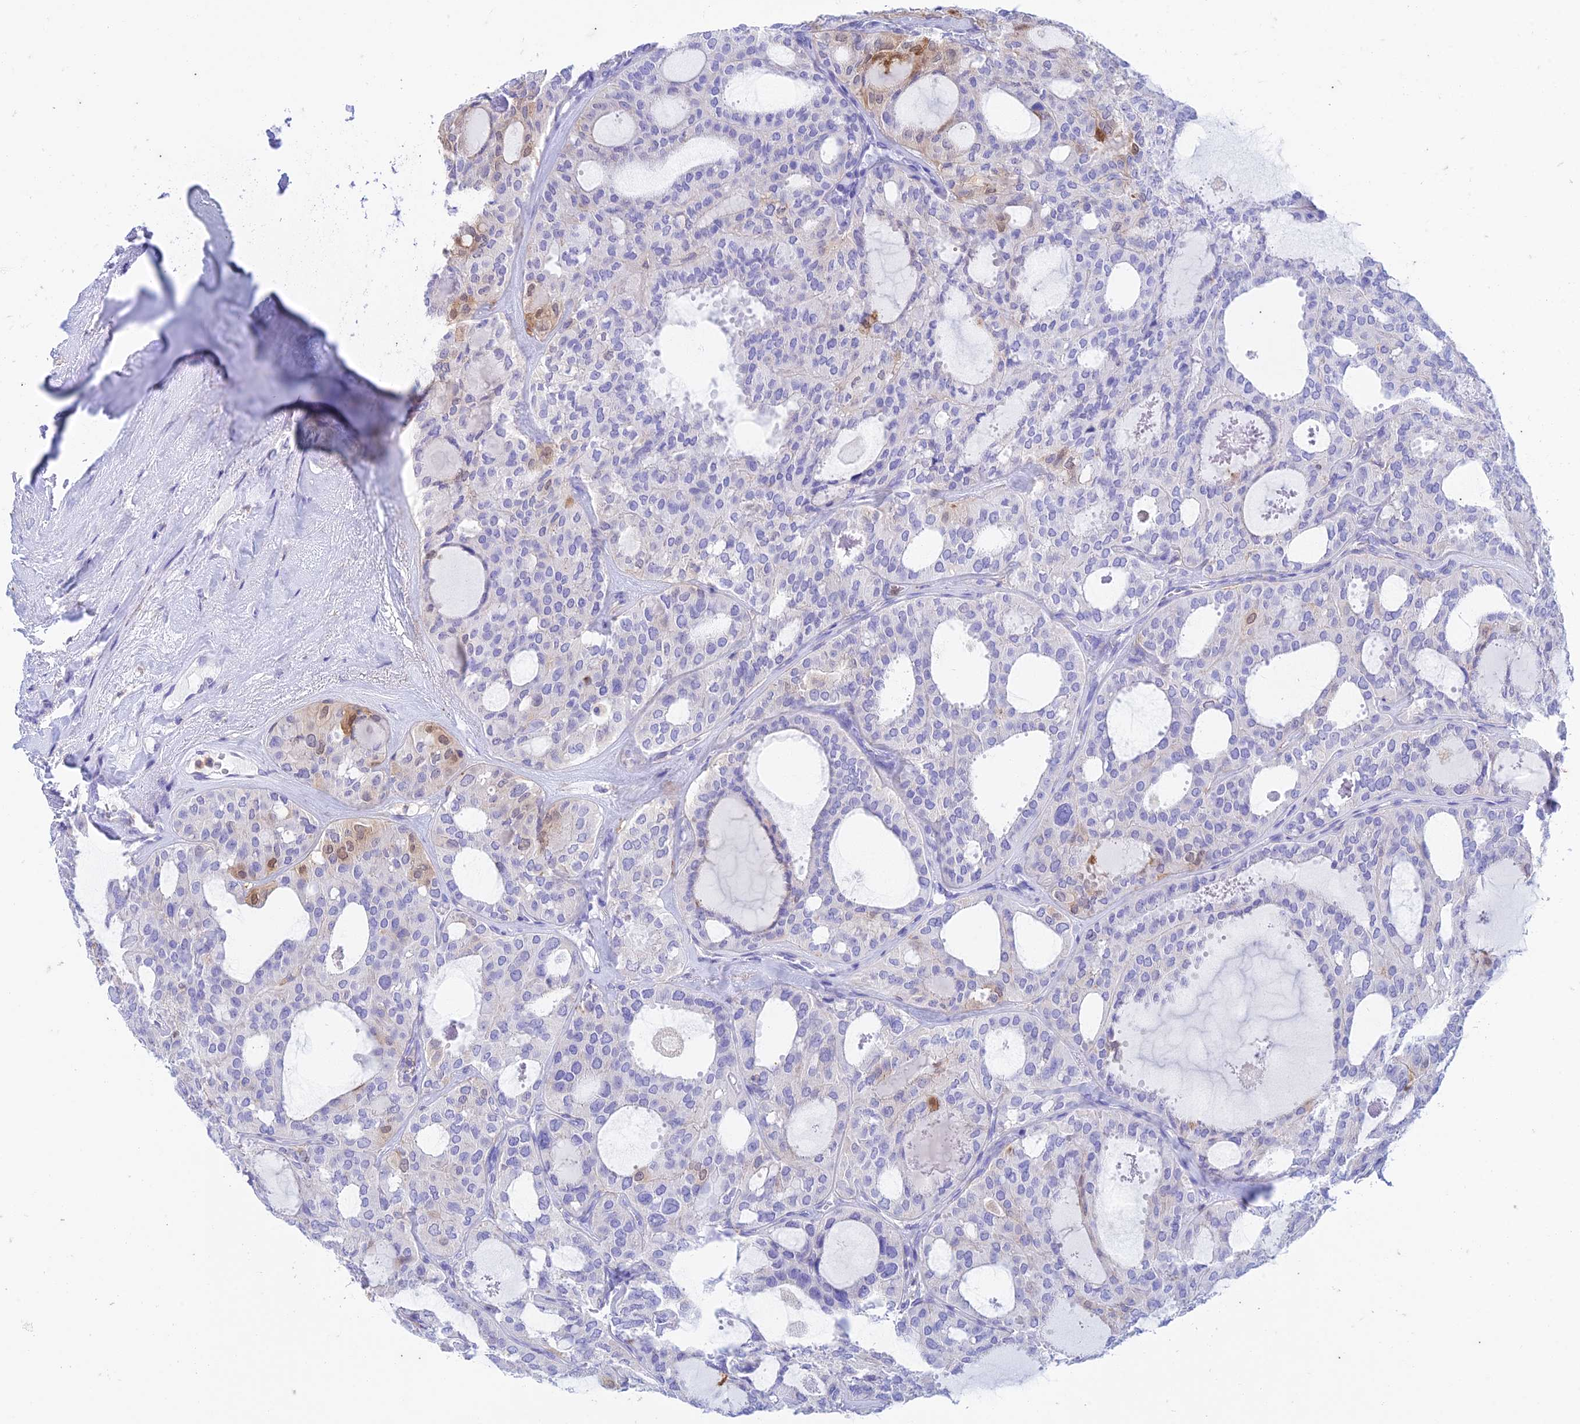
{"staining": {"intensity": "moderate", "quantity": "<25%", "location": "cytoplasmic/membranous,nuclear"}, "tissue": "thyroid cancer", "cell_type": "Tumor cells", "image_type": "cancer", "snomed": [{"axis": "morphology", "description": "Follicular adenoma carcinoma, NOS"}, {"axis": "topography", "description": "Thyroid gland"}], "caption": "This histopathology image reveals immunohistochemistry (IHC) staining of human thyroid follicular adenoma carcinoma, with low moderate cytoplasmic/membranous and nuclear staining in approximately <25% of tumor cells.", "gene": "FGF7", "patient": {"sex": "male", "age": 75}}